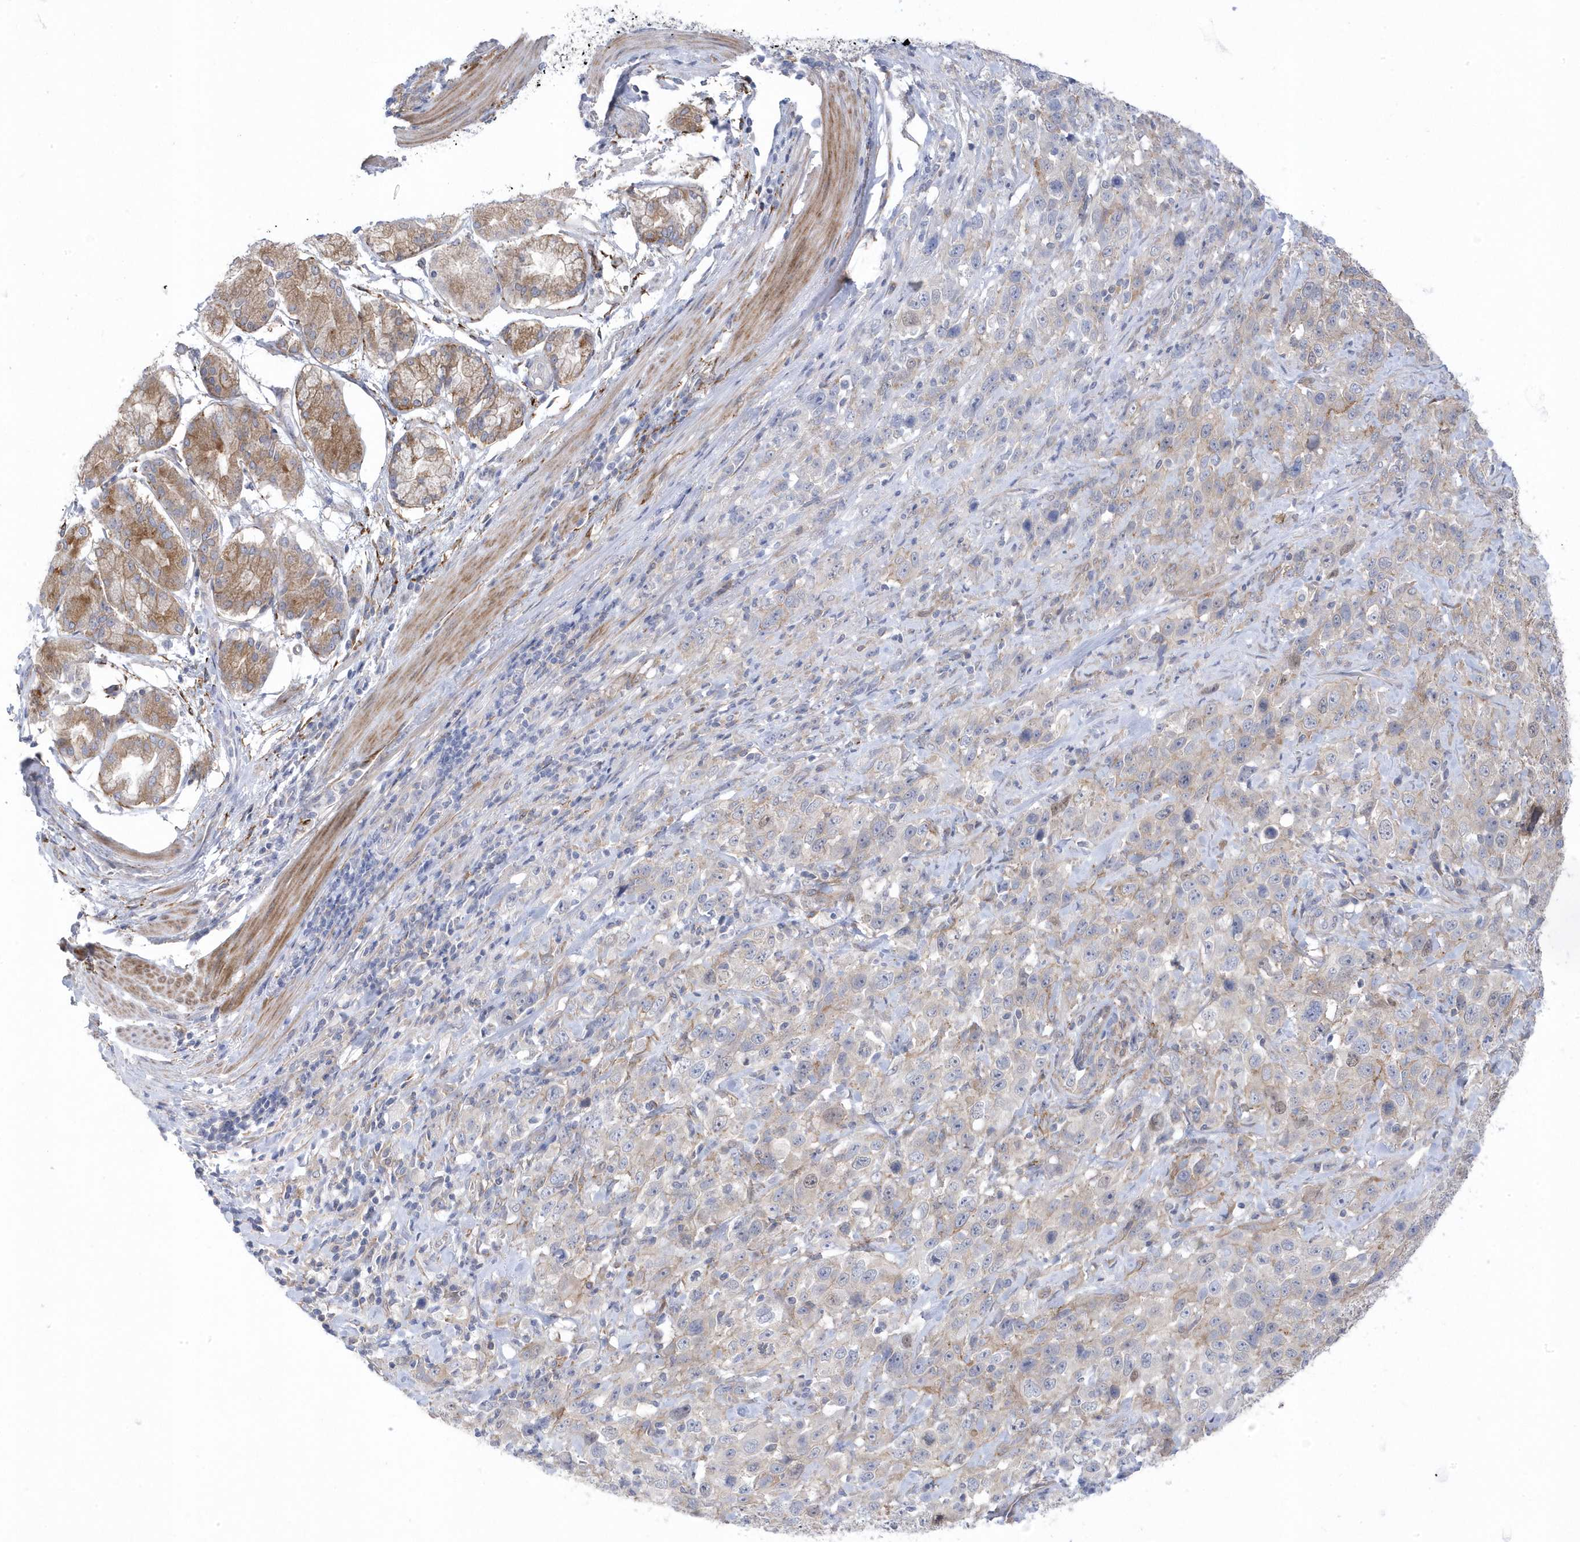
{"staining": {"intensity": "weak", "quantity": "<25%", "location": "cytoplasmic/membranous"}, "tissue": "stomach cancer", "cell_type": "Tumor cells", "image_type": "cancer", "snomed": [{"axis": "morphology", "description": "Normal tissue, NOS"}, {"axis": "morphology", "description": "Adenocarcinoma, NOS"}, {"axis": "topography", "description": "Lymph node"}, {"axis": "topography", "description": "Stomach"}], "caption": "Tumor cells are negative for brown protein staining in stomach cancer.", "gene": "ANAPC1", "patient": {"sex": "male", "age": 48}}